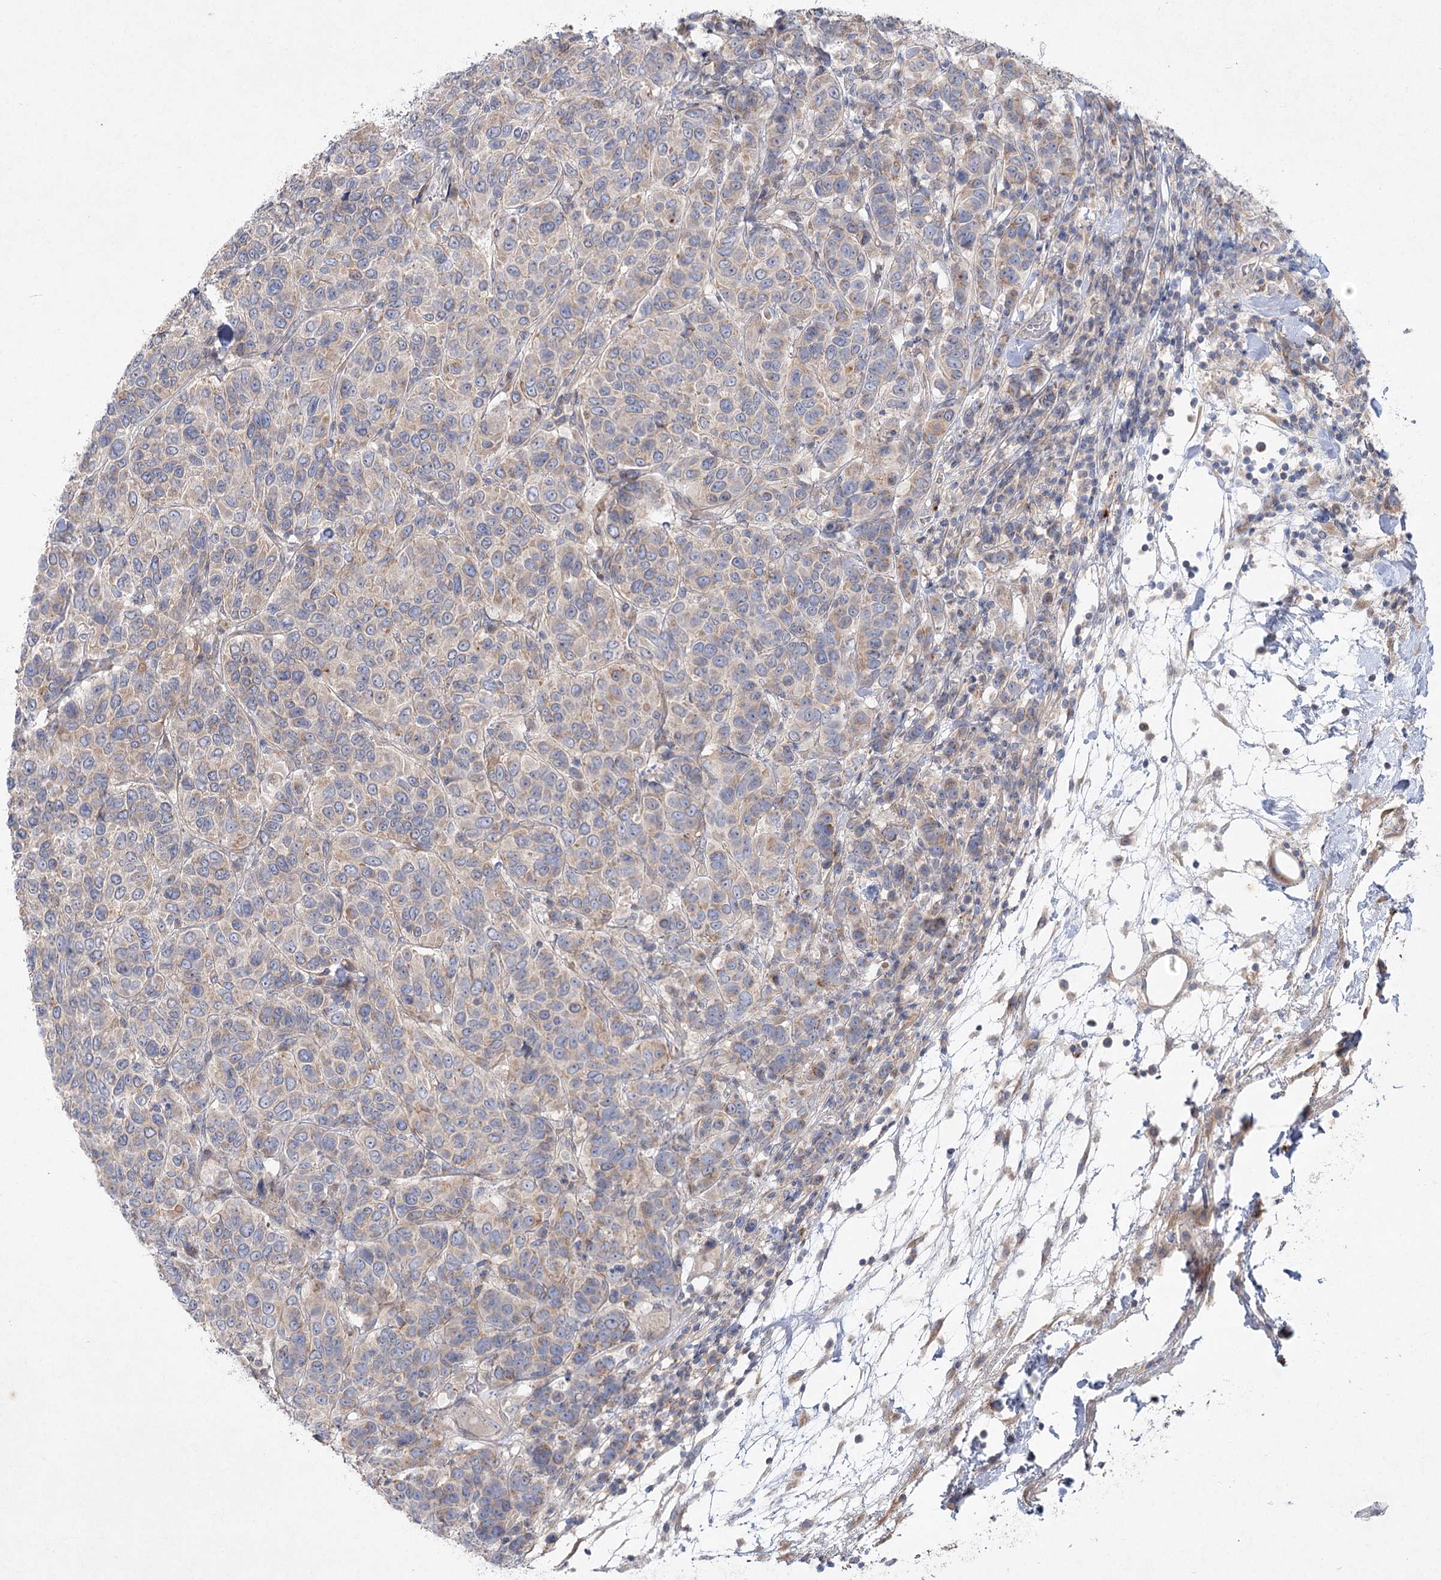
{"staining": {"intensity": "weak", "quantity": "25%-75%", "location": "cytoplasmic/membranous"}, "tissue": "breast cancer", "cell_type": "Tumor cells", "image_type": "cancer", "snomed": [{"axis": "morphology", "description": "Duct carcinoma"}, {"axis": "topography", "description": "Breast"}], "caption": "Protein positivity by immunohistochemistry displays weak cytoplasmic/membranous expression in approximately 25%-75% of tumor cells in breast infiltrating ductal carcinoma. (DAB = brown stain, brightfield microscopy at high magnification).", "gene": "SH3BP5L", "patient": {"sex": "female", "age": 55}}